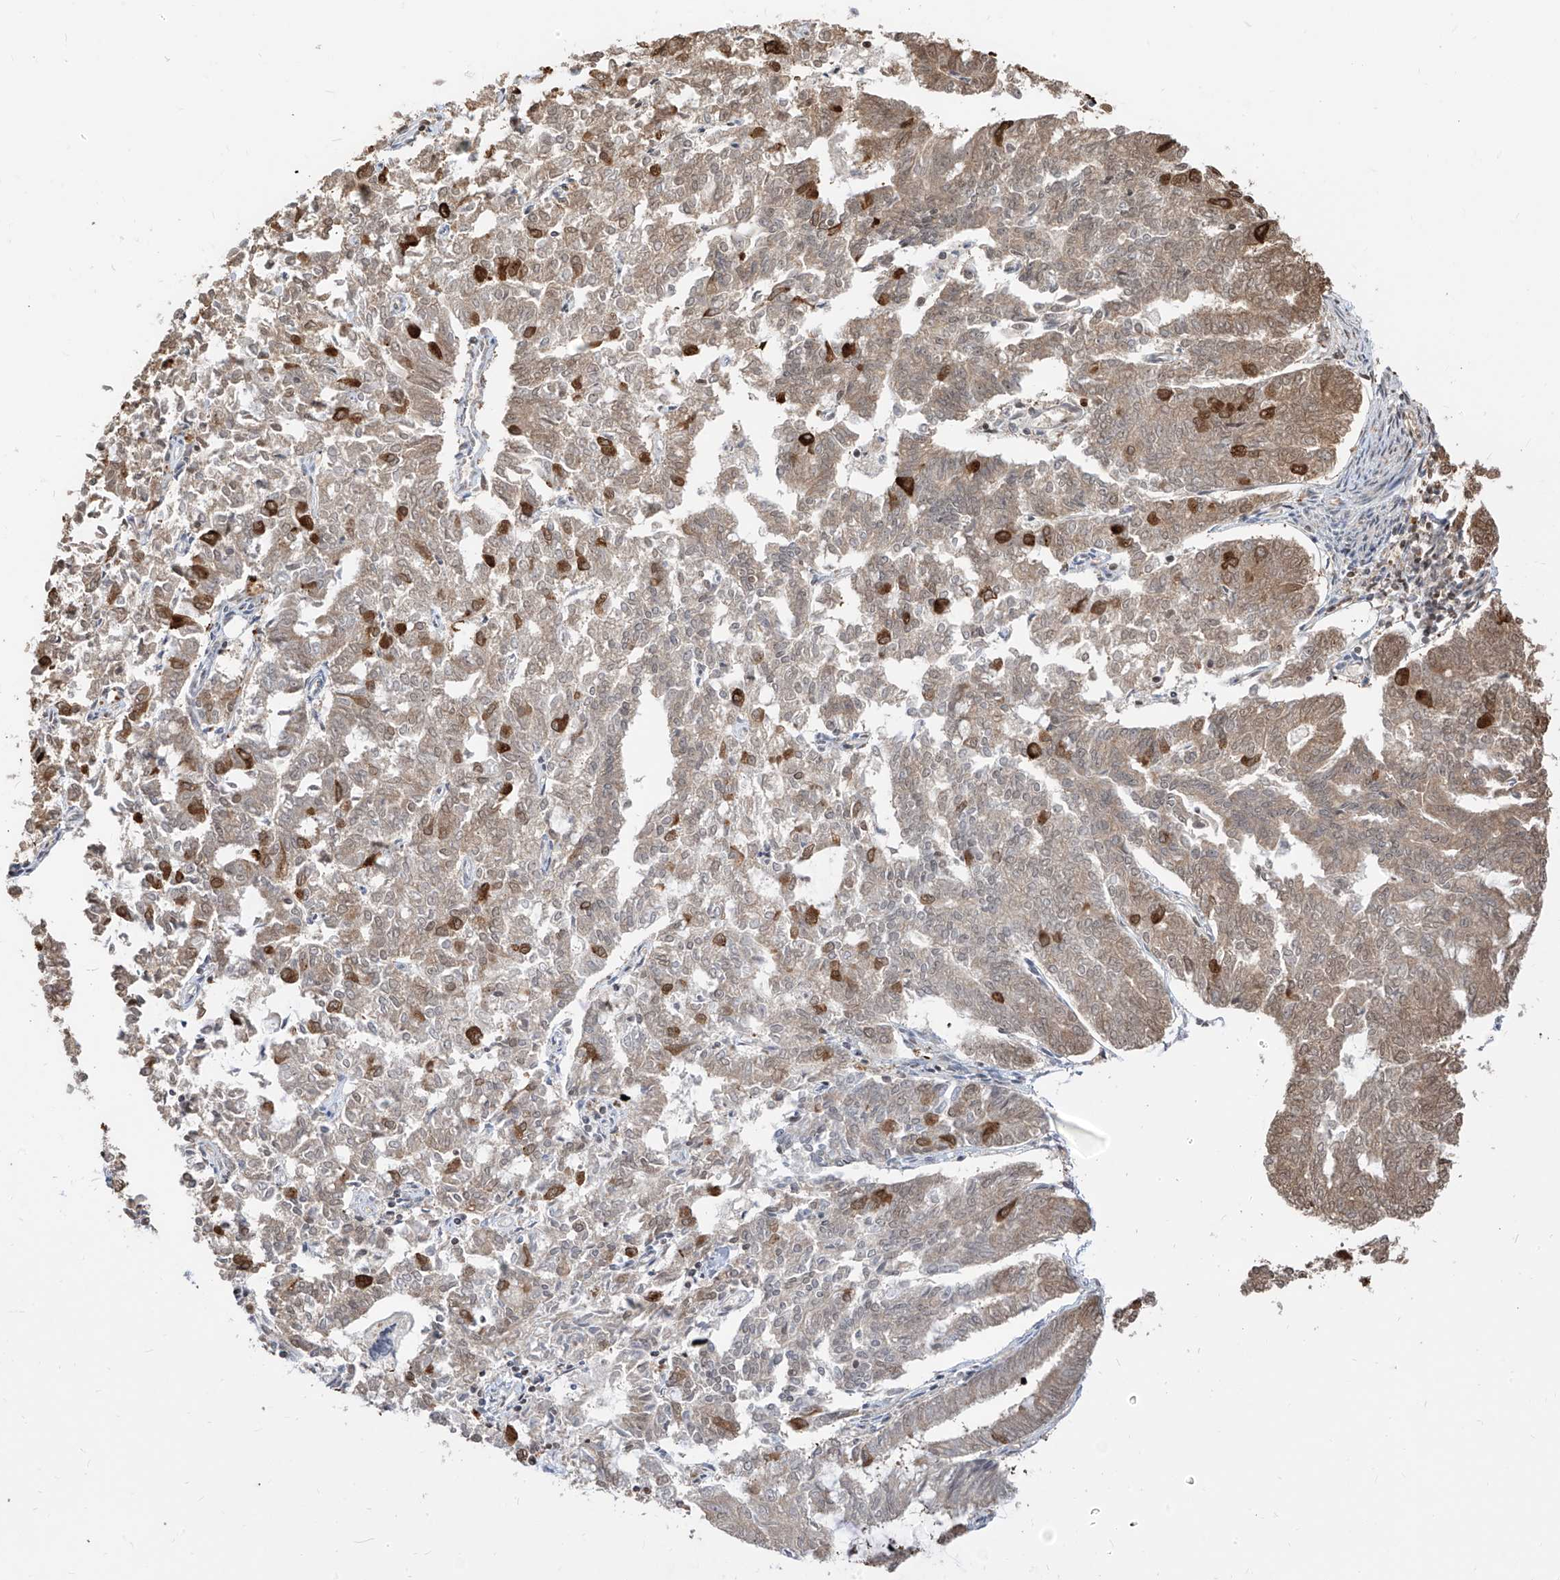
{"staining": {"intensity": "moderate", "quantity": "25%-75%", "location": "cytoplasmic/membranous"}, "tissue": "endometrial cancer", "cell_type": "Tumor cells", "image_type": "cancer", "snomed": [{"axis": "morphology", "description": "Adenocarcinoma, NOS"}, {"axis": "topography", "description": "Endometrium"}], "caption": "Endometrial adenocarcinoma stained with IHC displays moderate cytoplasmic/membranous staining in approximately 25%-75% of tumor cells. Immunohistochemistry stains the protein in brown and the nuclei are stained blue.", "gene": "VMP1", "patient": {"sex": "female", "age": 79}}